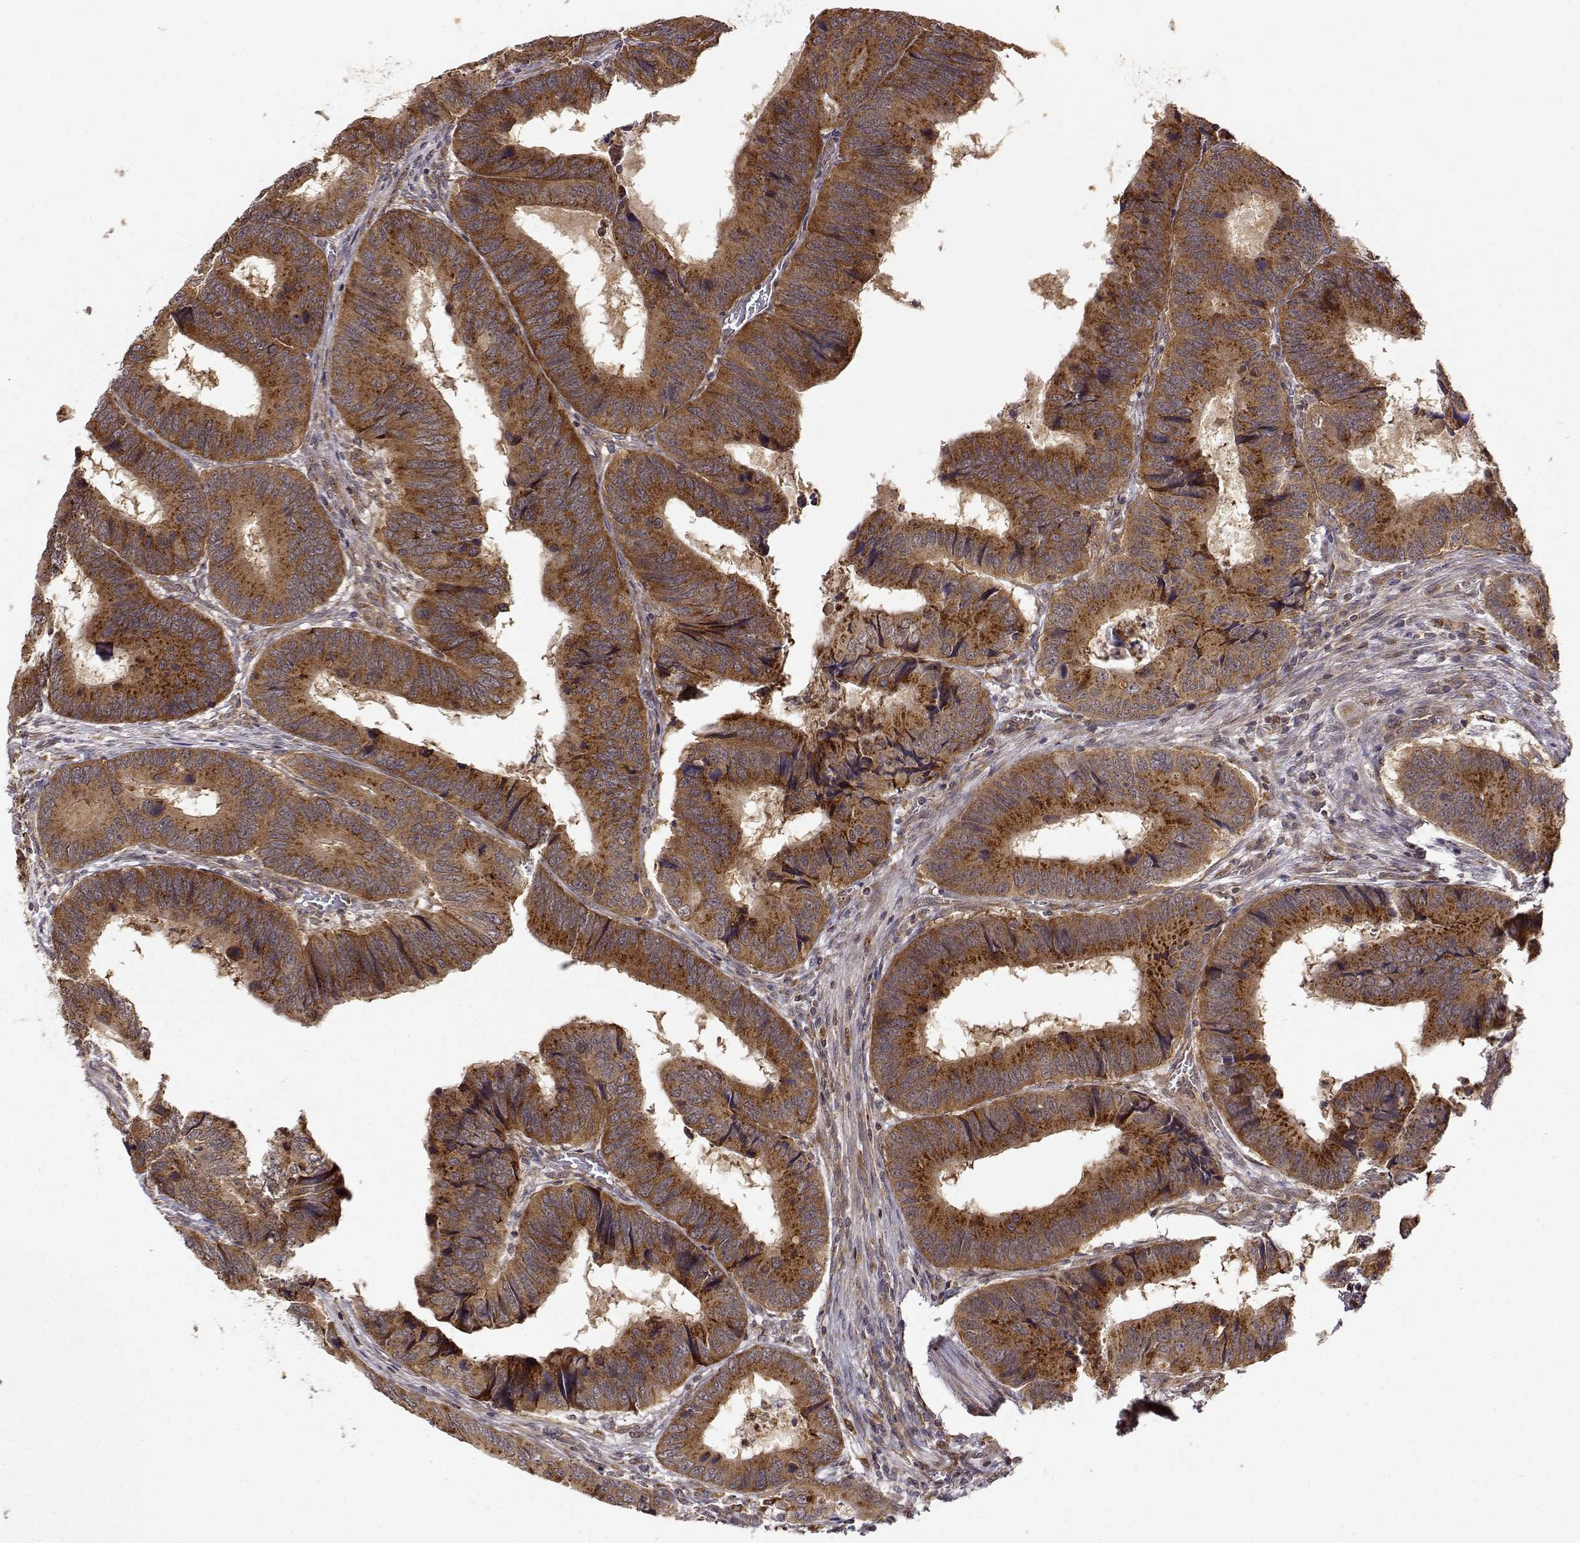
{"staining": {"intensity": "strong", "quantity": ">75%", "location": "cytoplasmic/membranous"}, "tissue": "colorectal cancer", "cell_type": "Tumor cells", "image_type": "cancer", "snomed": [{"axis": "morphology", "description": "Adenocarcinoma, NOS"}, {"axis": "topography", "description": "Colon"}], "caption": "Adenocarcinoma (colorectal) stained with immunohistochemistry (IHC) reveals strong cytoplasmic/membranous staining in approximately >75% of tumor cells. The staining was performed using DAB (3,3'-diaminobenzidine), with brown indicating positive protein expression. Nuclei are stained blue with hematoxylin.", "gene": "RNF13", "patient": {"sex": "male", "age": 53}}